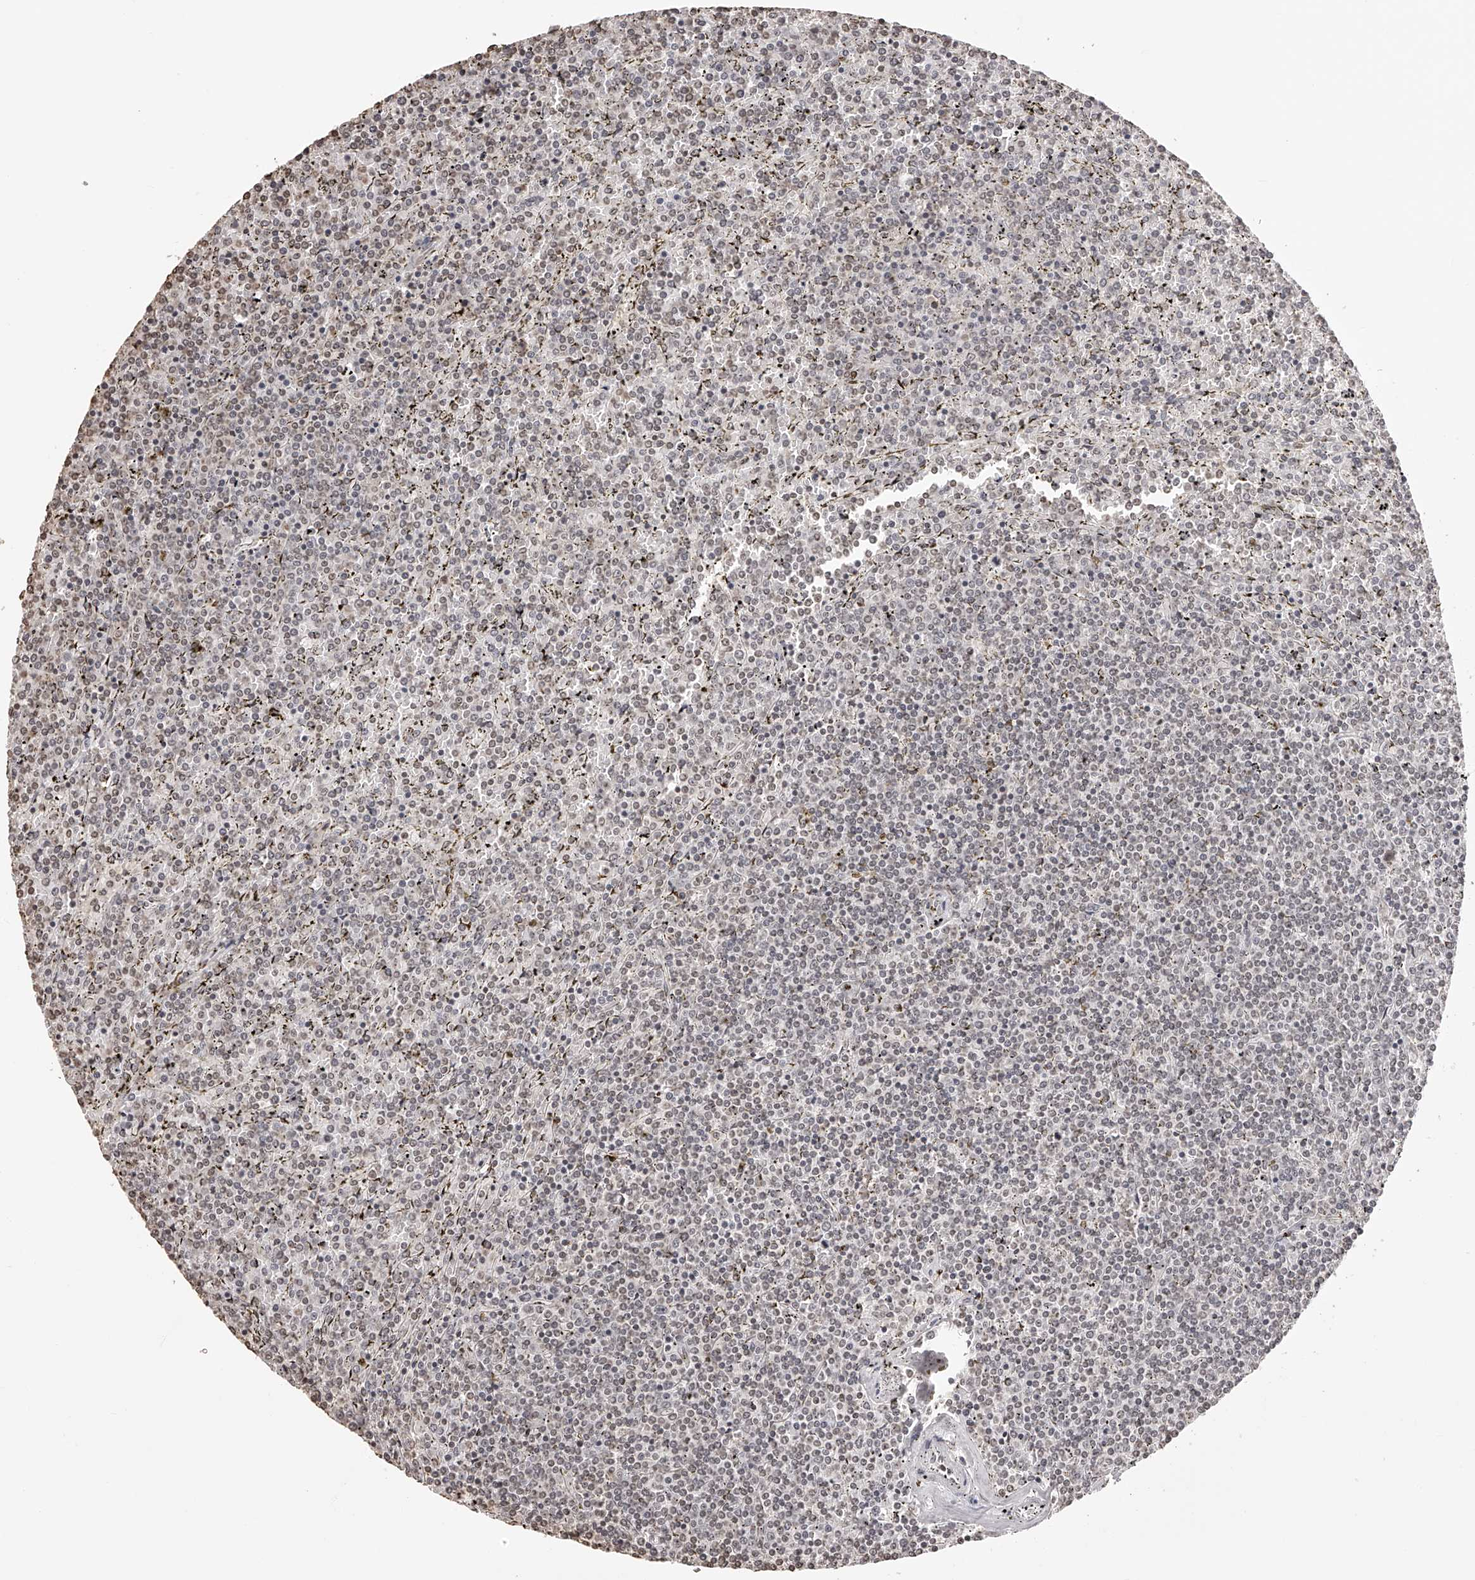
{"staining": {"intensity": "weak", "quantity": "25%-75%", "location": "nuclear"}, "tissue": "lymphoma", "cell_type": "Tumor cells", "image_type": "cancer", "snomed": [{"axis": "morphology", "description": "Malignant lymphoma, non-Hodgkin's type, Low grade"}, {"axis": "topography", "description": "Spleen"}], "caption": "Immunohistochemical staining of low-grade malignant lymphoma, non-Hodgkin's type reveals low levels of weak nuclear positivity in approximately 25%-75% of tumor cells. Nuclei are stained in blue.", "gene": "ZNF503", "patient": {"sex": "female", "age": 19}}